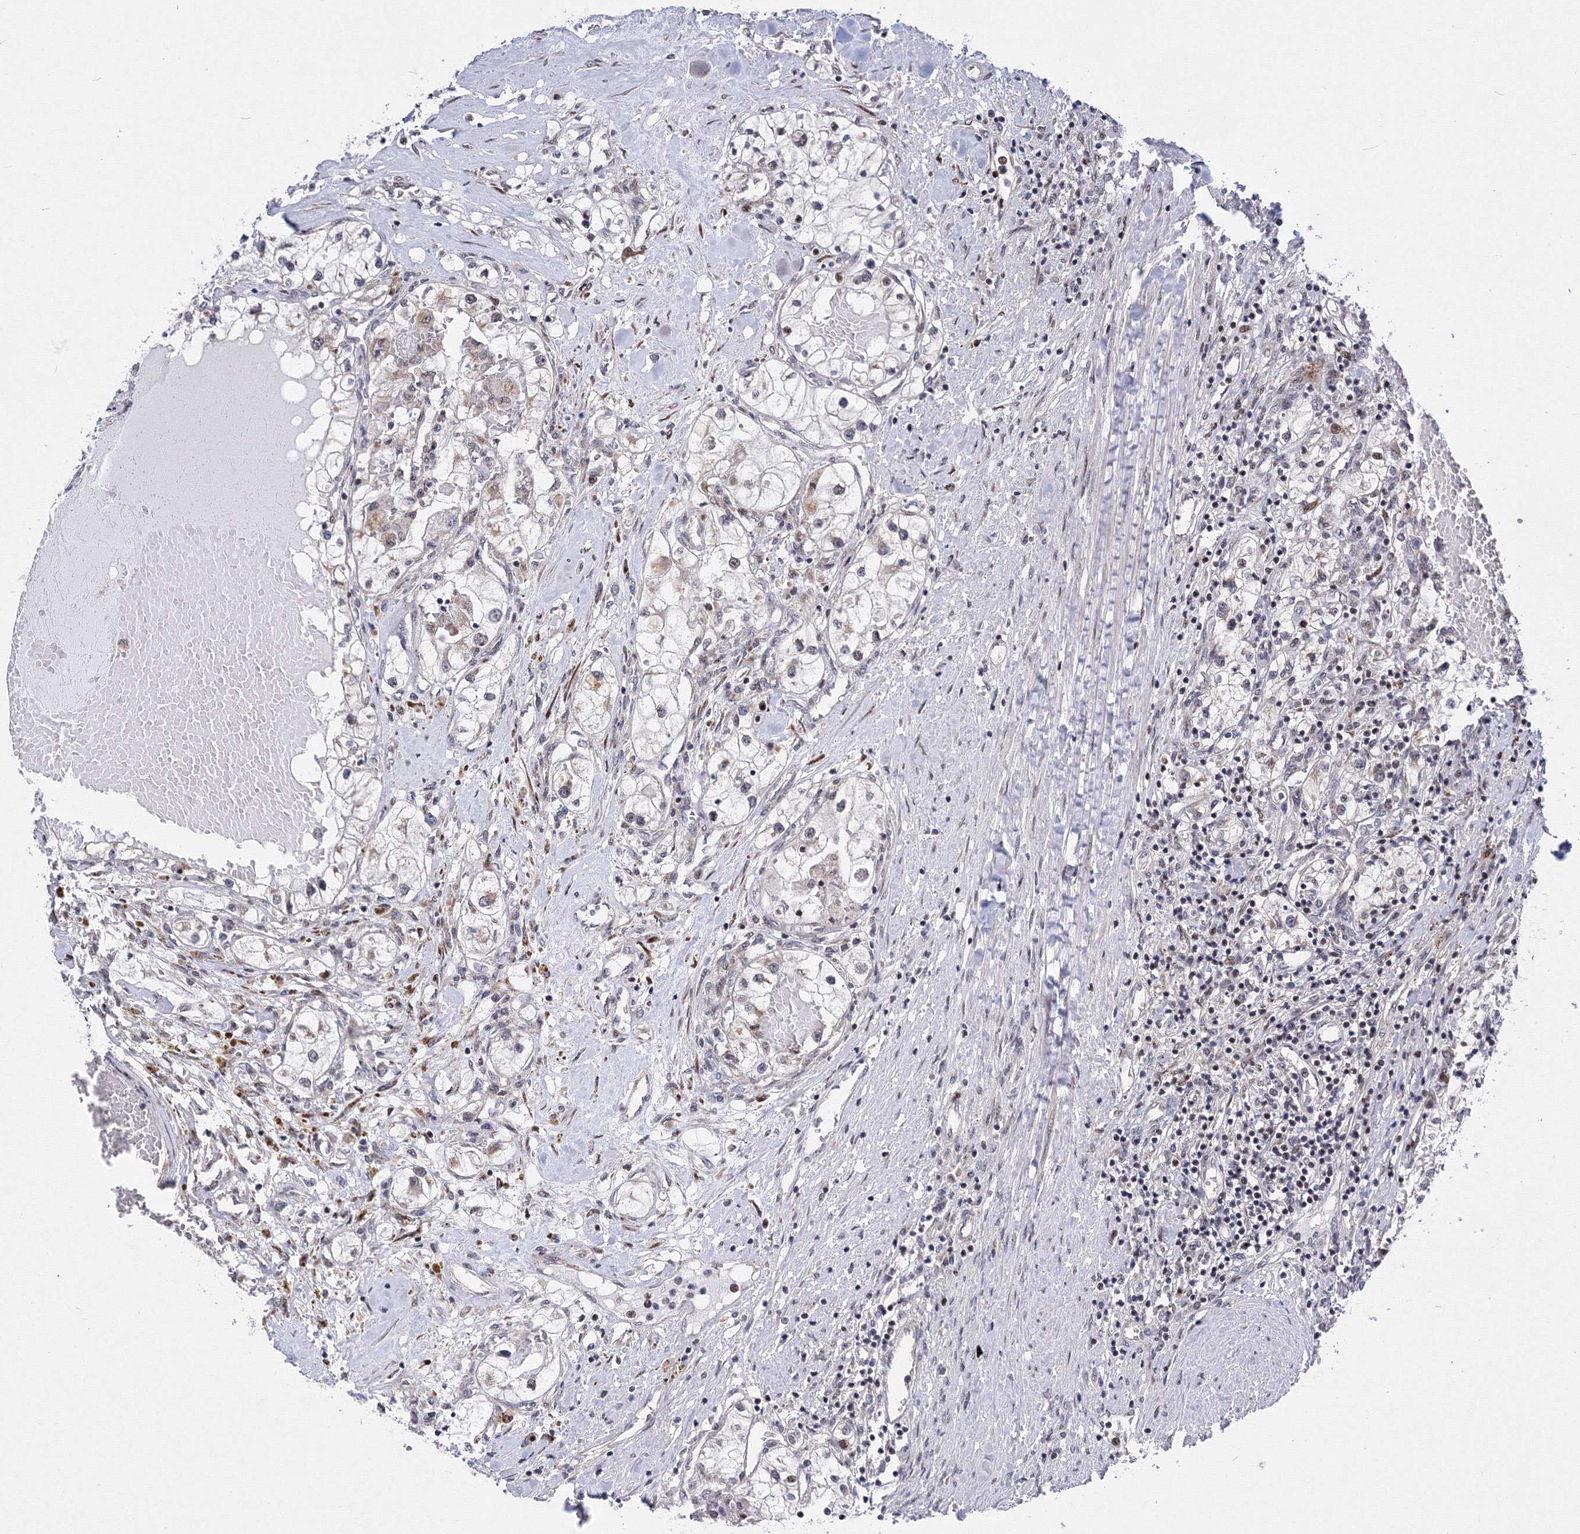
{"staining": {"intensity": "weak", "quantity": "<25%", "location": "nuclear"}, "tissue": "renal cancer", "cell_type": "Tumor cells", "image_type": "cancer", "snomed": [{"axis": "morphology", "description": "Normal tissue, NOS"}, {"axis": "morphology", "description": "Adenocarcinoma, NOS"}, {"axis": "topography", "description": "Kidney"}], "caption": "DAB immunohistochemical staining of human renal cancer (adenocarcinoma) reveals no significant expression in tumor cells.", "gene": "GPN1", "patient": {"sex": "male", "age": 68}}